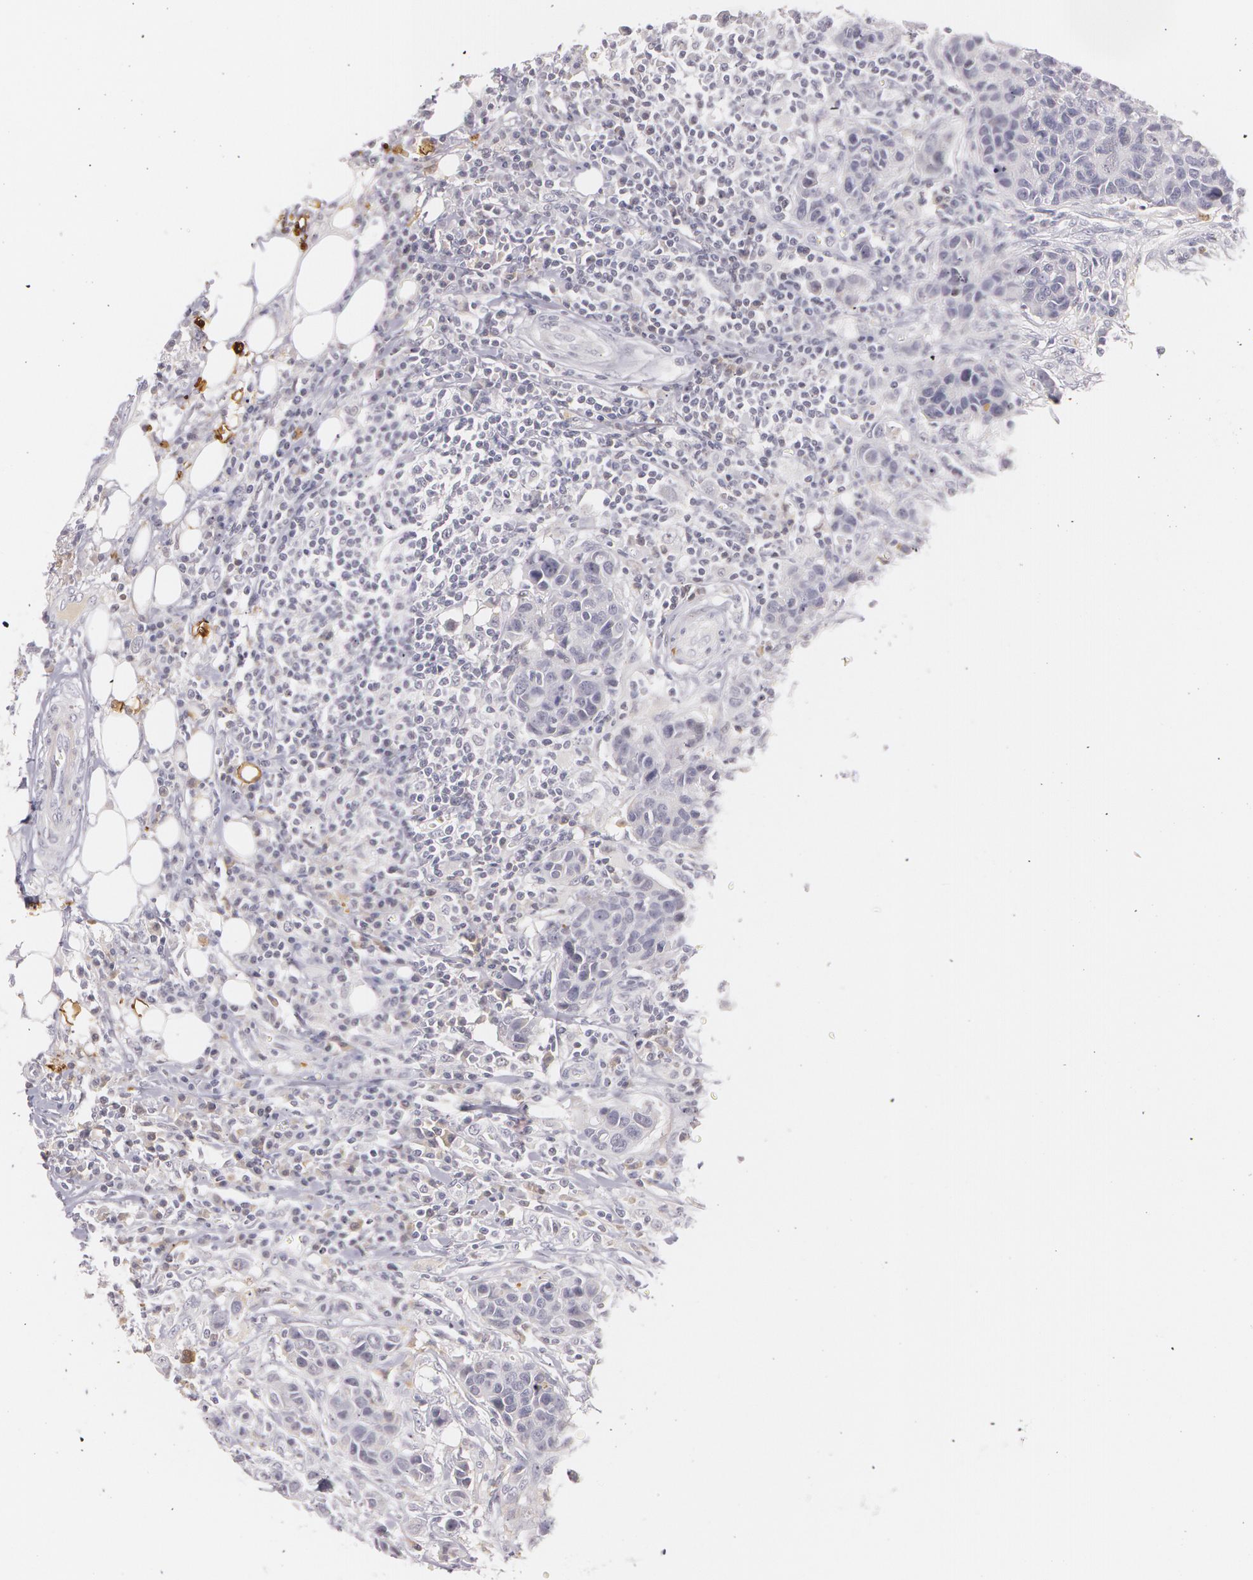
{"staining": {"intensity": "negative", "quantity": "none", "location": "none"}, "tissue": "breast cancer", "cell_type": "Tumor cells", "image_type": "cancer", "snomed": [{"axis": "morphology", "description": "Duct carcinoma"}, {"axis": "topography", "description": "Breast"}], "caption": "This is an immunohistochemistry micrograph of breast cancer (intraductal carcinoma). There is no staining in tumor cells.", "gene": "LBP", "patient": {"sex": "female", "age": 91}}